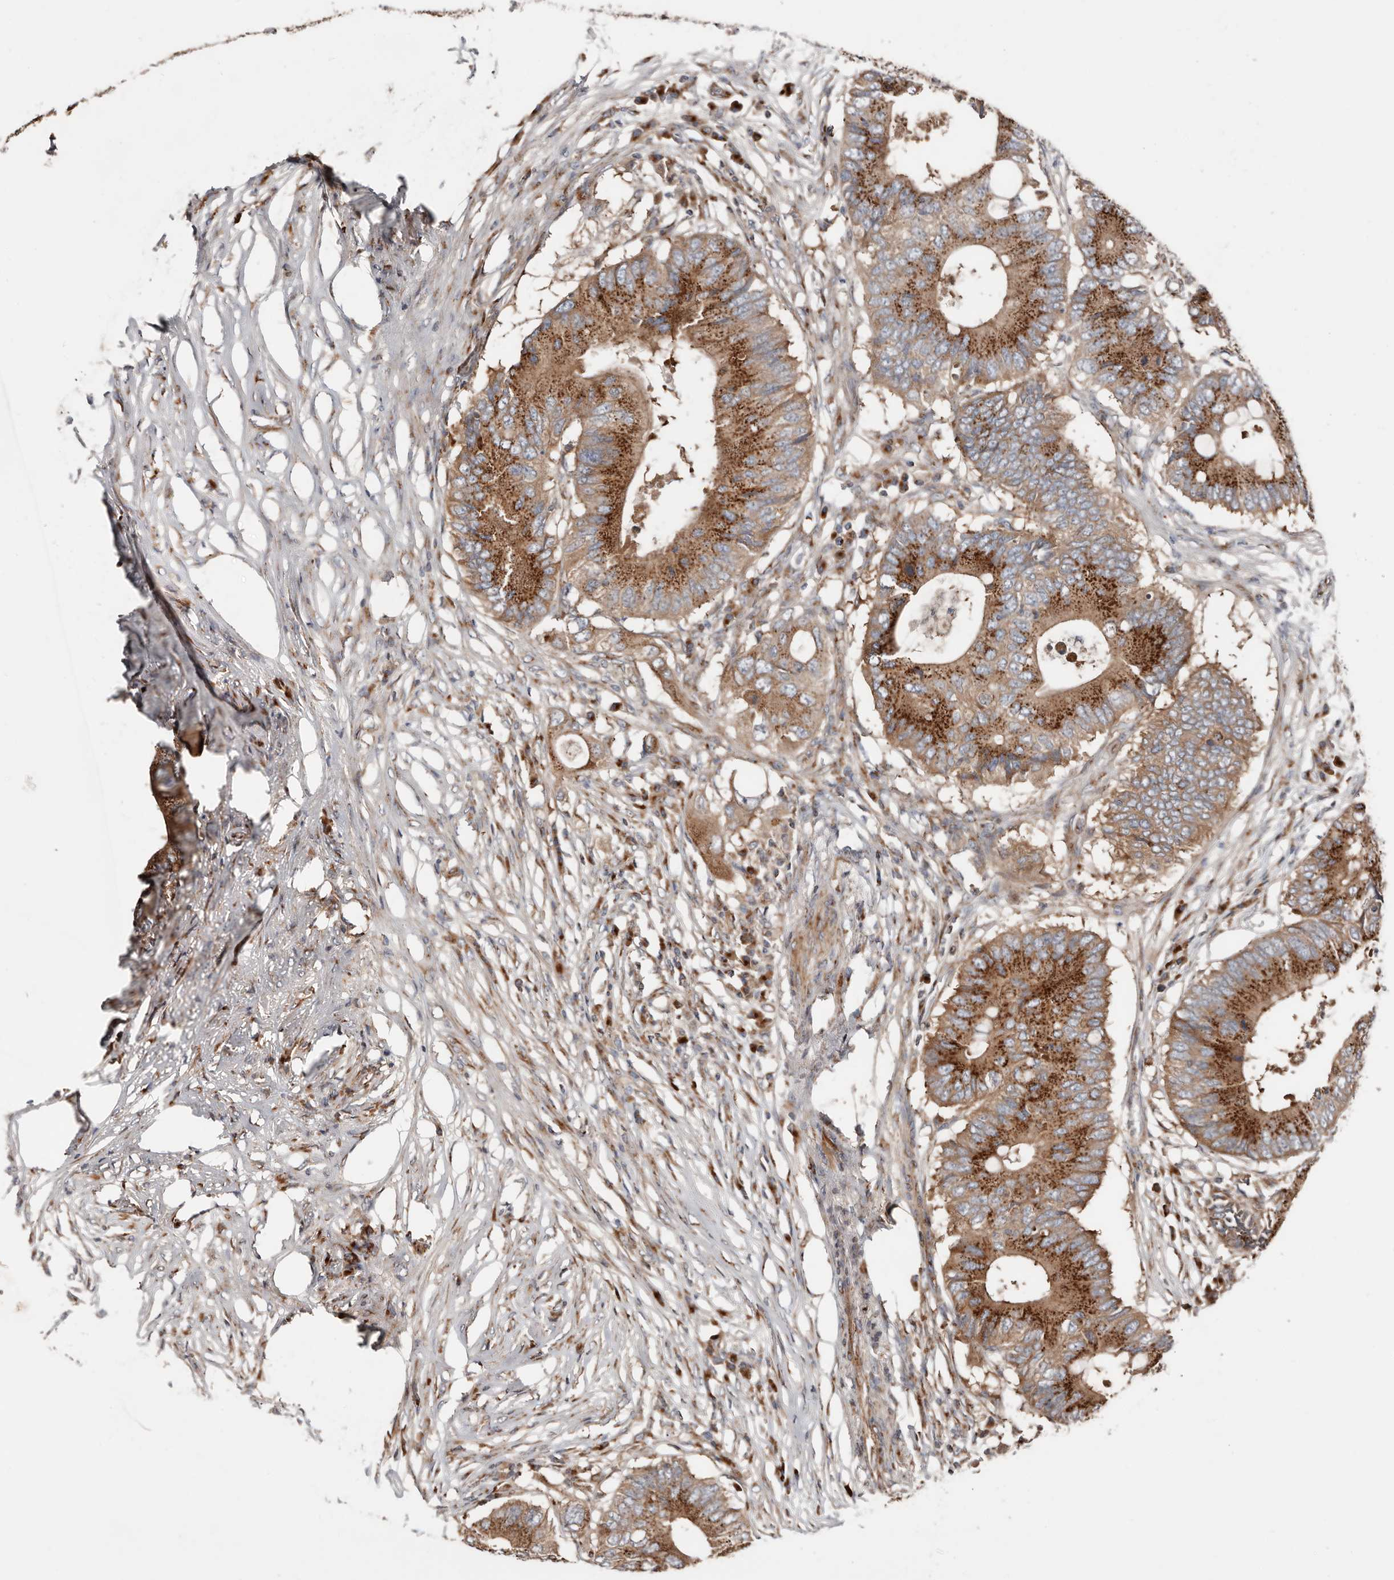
{"staining": {"intensity": "strong", "quantity": ">75%", "location": "cytoplasmic/membranous"}, "tissue": "colorectal cancer", "cell_type": "Tumor cells", "image_type": "cancer", "snomed": [{"axis": "morphology", "description": "Adenocarcinoma, NOS"}, {"axis": "topography", "description": "Colon"}], "caption": "A brown stain shows strong cytoplasmic/membranous staining of a protein in human adenocarcinoma (colorectal) tumor cells.", "gene": "COG1", "patient": {"sex": "male", "age": 71}}